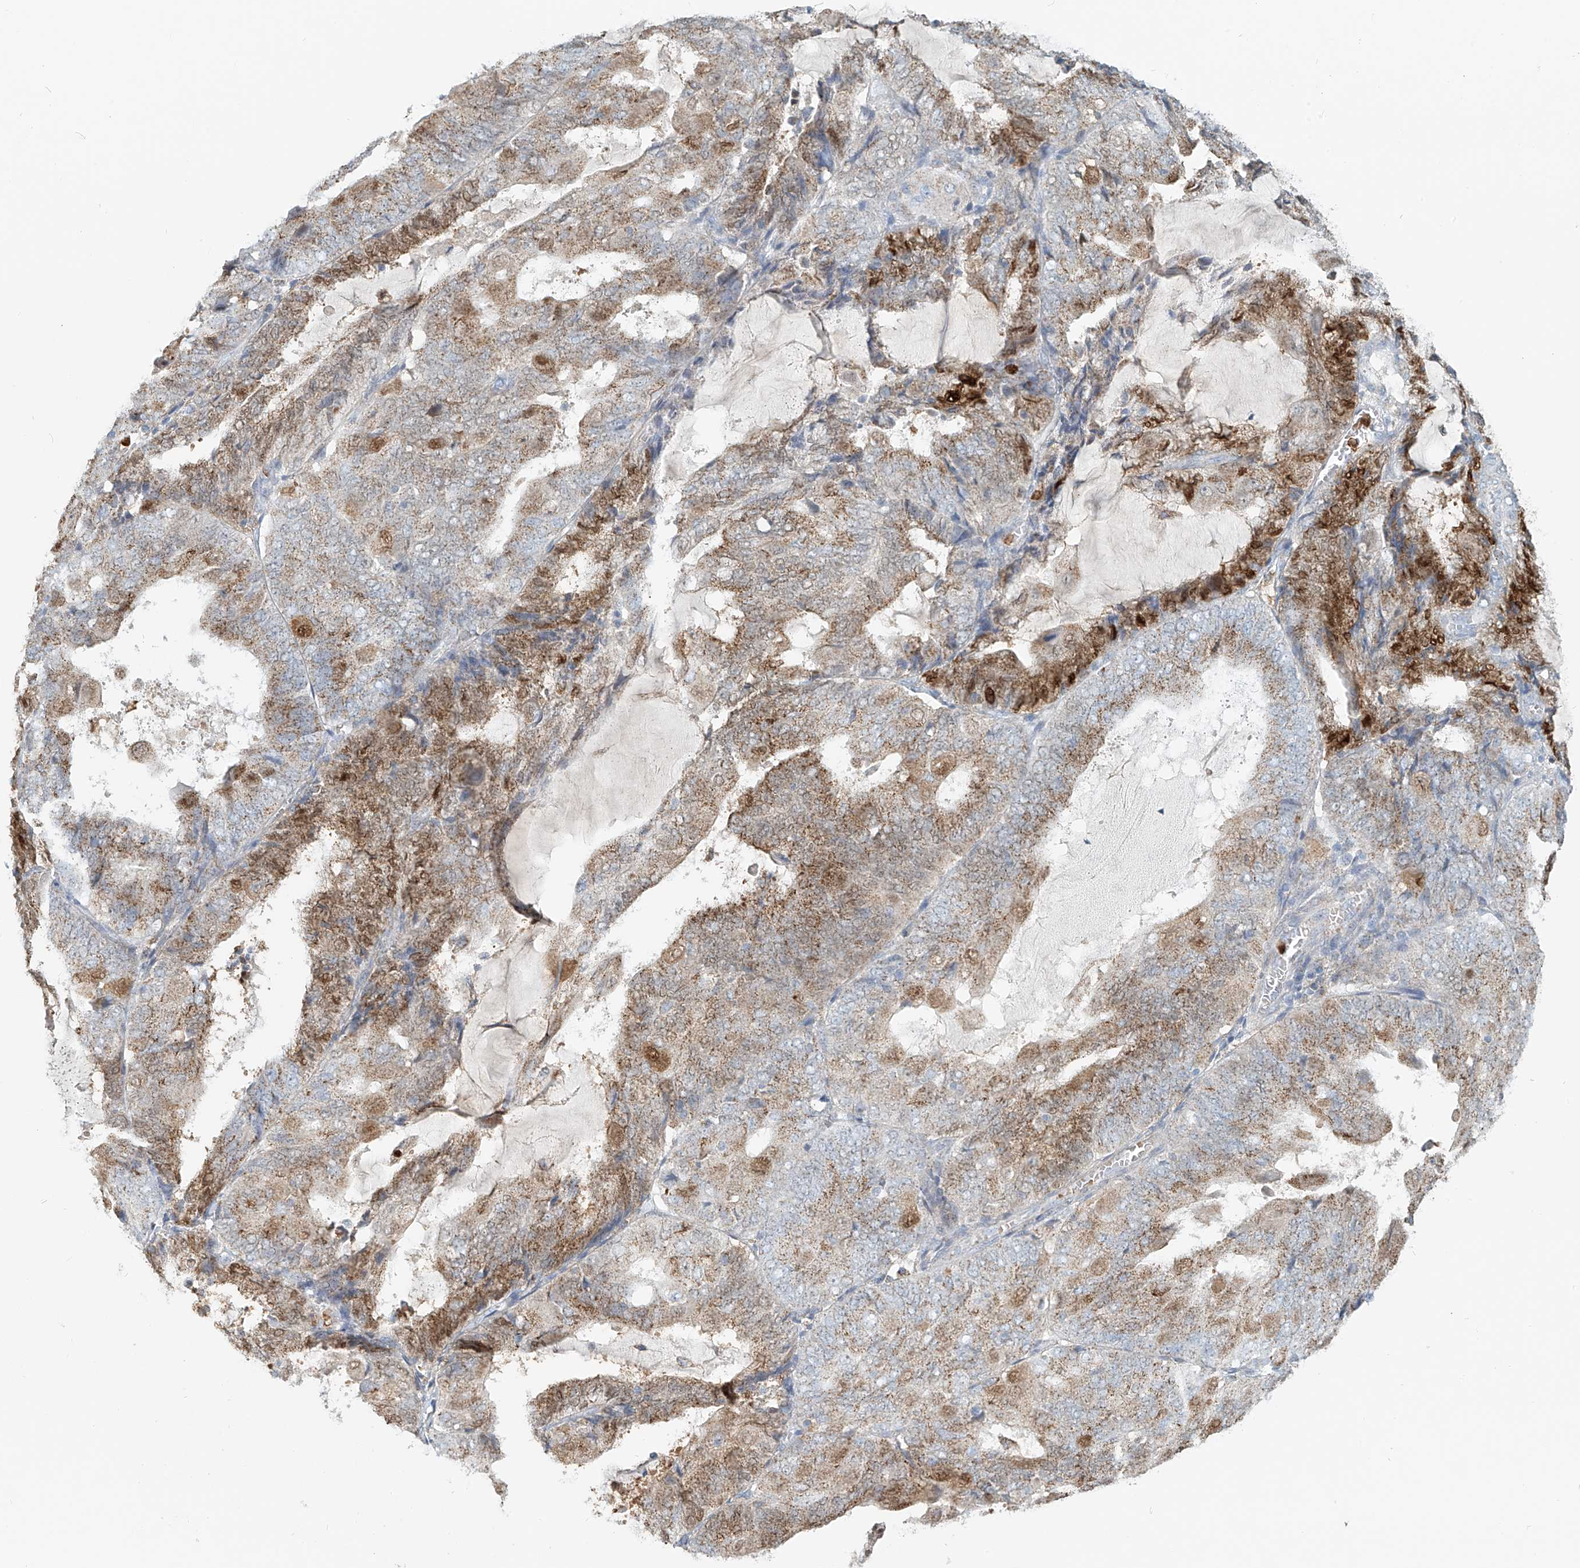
{"staining": {"intensity": "moderate", "quantity": ">75%", "location": "cytoplasmic/membranous"}, "tissue": "endometrial cancer", "cell_type": "Tumor cells", "image_type": "cancer", "snomed": [{"axis": "morphology", "description": "Adenocarcinoma, NOS"}, {"axis": "topography", "description": "Endometrium"}], "caption": "DAB immunohistochemical staining of endometrial cancer (adenocarcinoma) reveals moderate cytoplasmic/membranous protein staining in about >75% of tumor cells.", "gene": "PTPRA", "patient": {"sex": "female", "age": 81}}